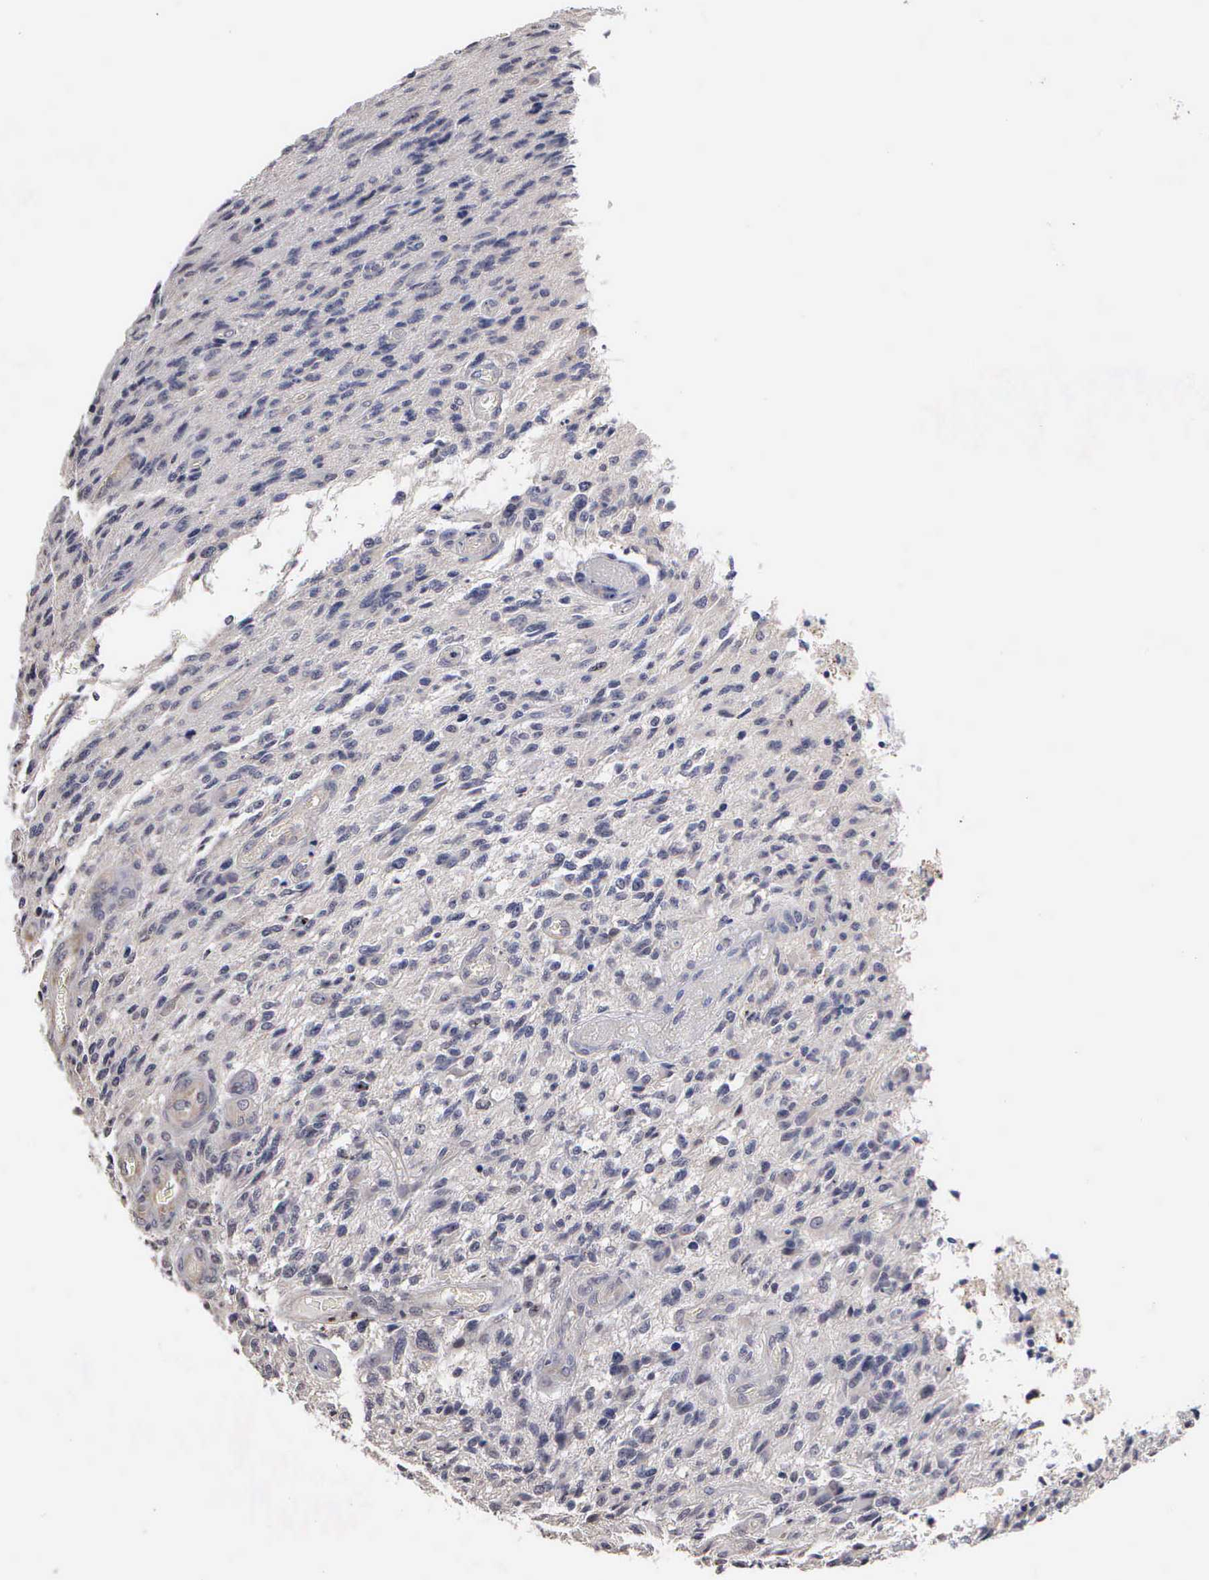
{"staining": {"intensity": "negative", "quantity": "none", "location": "none"}, "tissue": "glioma", "cell_type": "Tumor cells", "image_type": "cancer", "snomed": [{"axis": "morphology", "description": "Glioma, malignant, High grade"}, {"axis": "topography", "description": "Brain"}], "caption": "Micrograph shows no significant protein staining in tumor cells of glioma. (Brightfield microscopy of DAB (3,3'-diaminobenzidine) immunohistochemistry at high magnification).", "gene": "KDM6A", "patient": {"sex": "male", "age": 36}}